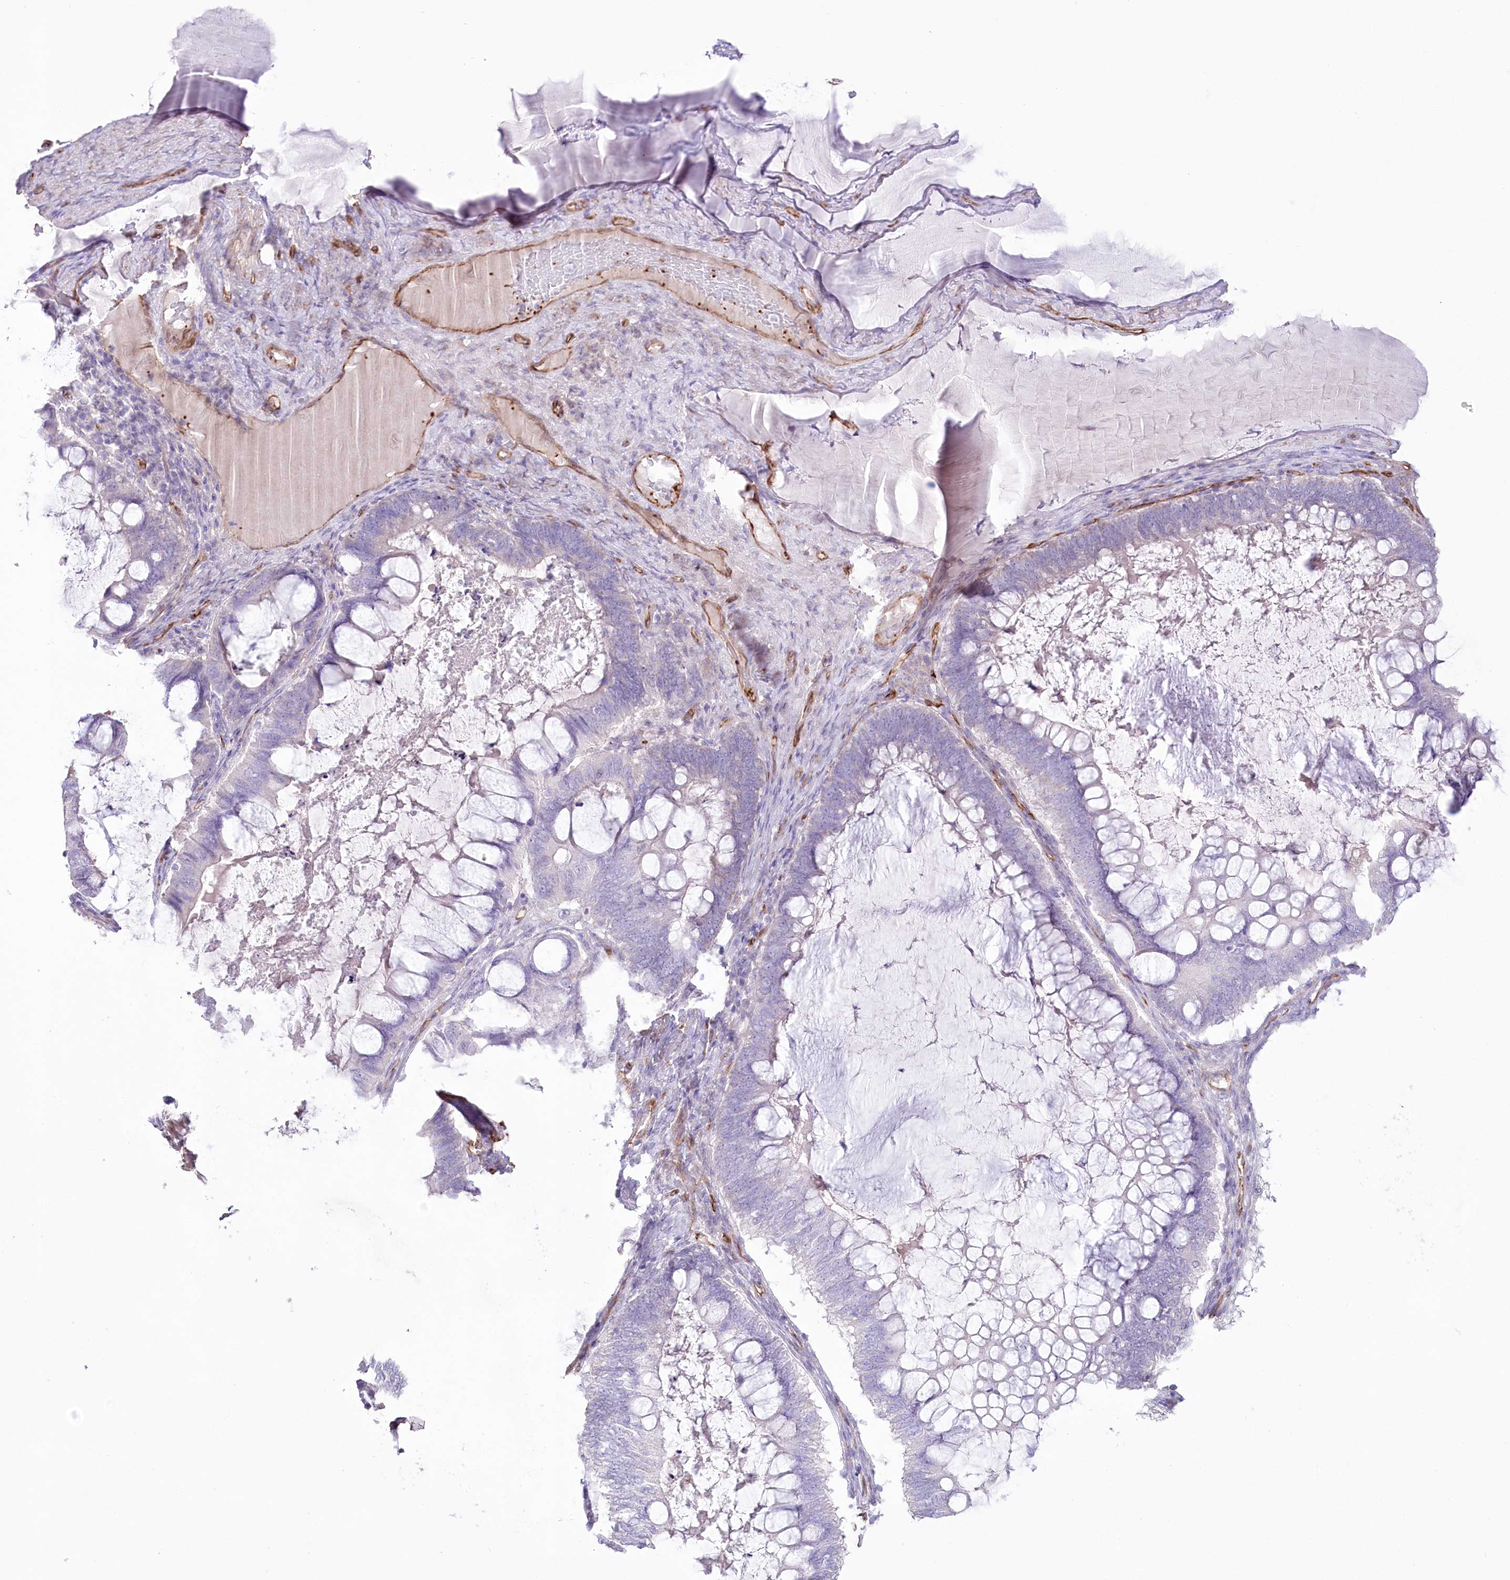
{"staining": {"intensity": "negative", "quantity": "none", "location": "none"}, "tissue": "ovarian cancer", "cell_type": "Tumor cells", "image_type": "cancer", "snomed": [{"axis": "morphology", "description": "Cystadenocarcinoma, mucinous, NOS"}, {"axis": "topography", "description": "Ovary"}], "caption": "IHC photomicrograph of neoplastic tissue: mucinous cystadenocarcinoma (ovarian) stained with DAB demonstrates no significant protein expression in tumor cells.", "gene": "SLC39A10", "patient": {"sex": "female", "age": 61}}